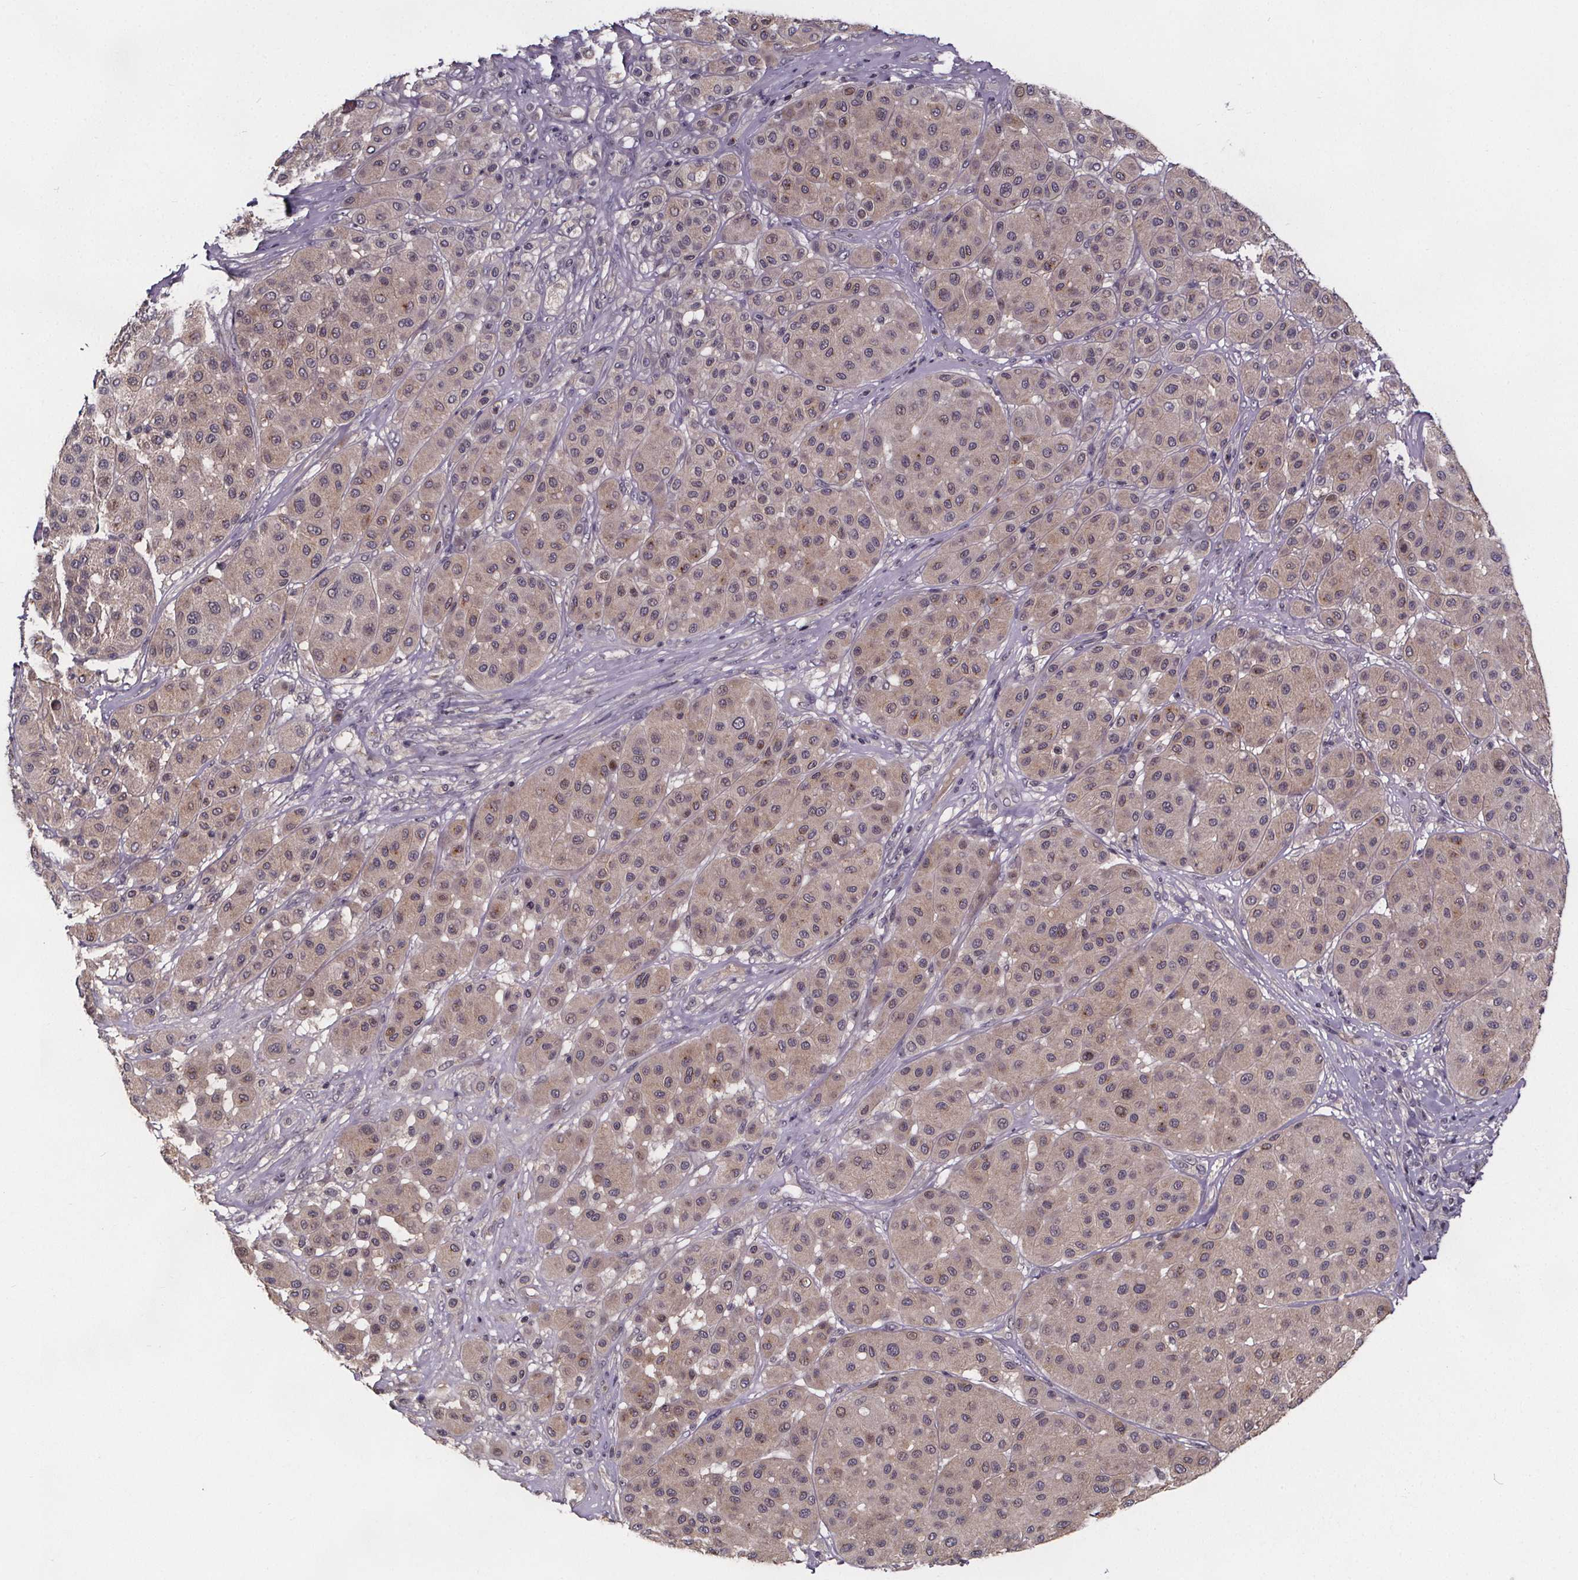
{"staining": {"intensity": "weak", "quantity": "25%-75%", "location": "cytoplasmic/membranous"}, "tissue": "melanoma", "cell_type": "Tumor cells", "image_type": "cancer", "snomed": [{"axis": "morphology", "description": "Malignant melanoma, Metastatic site"}, {"axis": "topography", "description": "Smooth muscle"}], "caption": "There is low levels of weak cytoplasmic/membranous staining in tumor cells of melanoma, as demonstrated by immunohistochemical staining (brown color).", "gene": "SMIM1", "patient": {"sex": "male", "age": 41}}